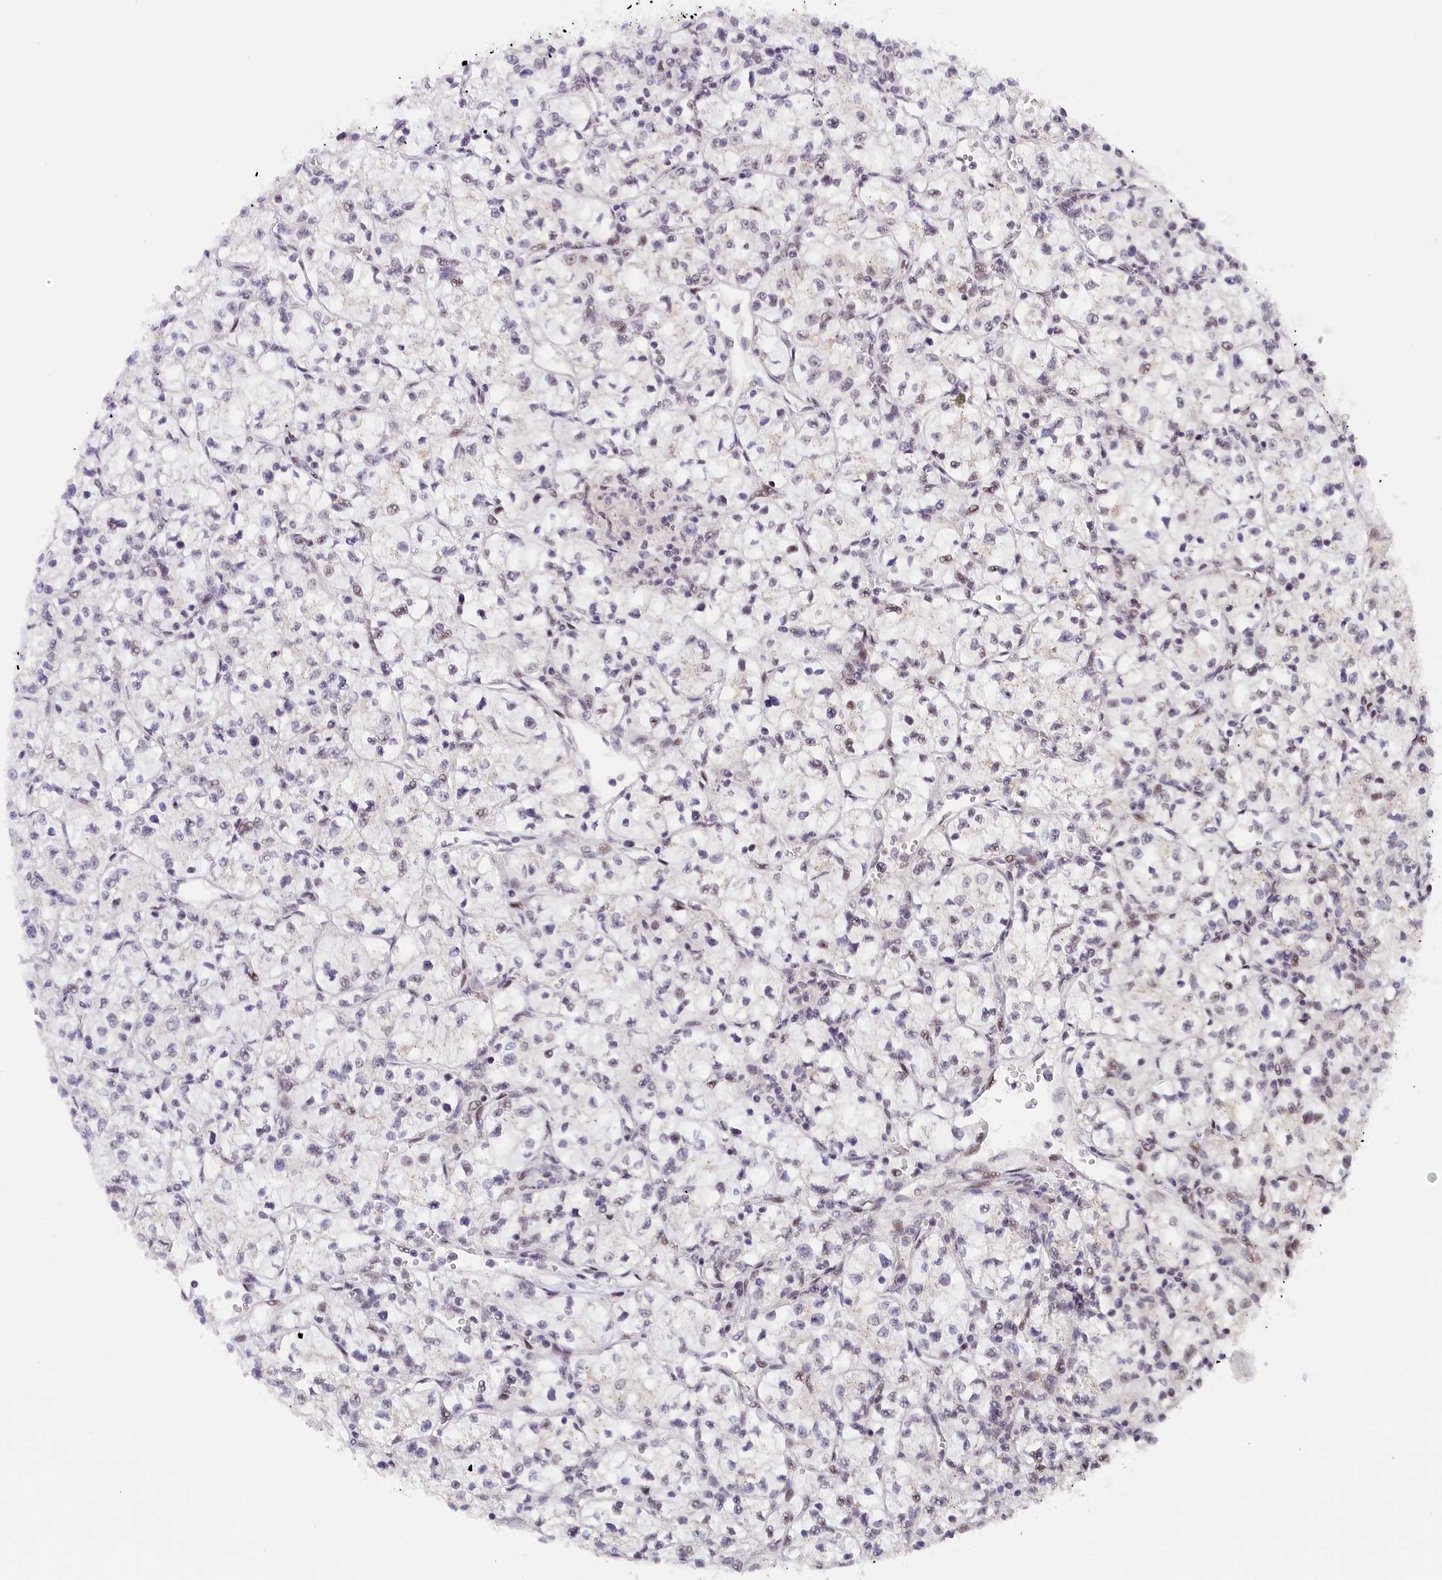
{"staining": {"intensity": "negative", "quantity": "none", "location": "none"}, "tissue": "renal cancer", "cell_type": "Tumor cells", "image_type": "cancer", "snomed": [{"axis": "morphology", "description": "Adenocarcinoma, NOS"}, {"axis": "topography", "description": "Kidney"}], "caption": "Immunohistochemistry micrograph of neoplastic tissue: renal cancer stained with DAB reveals no significant protein expression in tumor cells.", "gene": "SEC31B", "patient": {"sex": "female", "age": 64}}